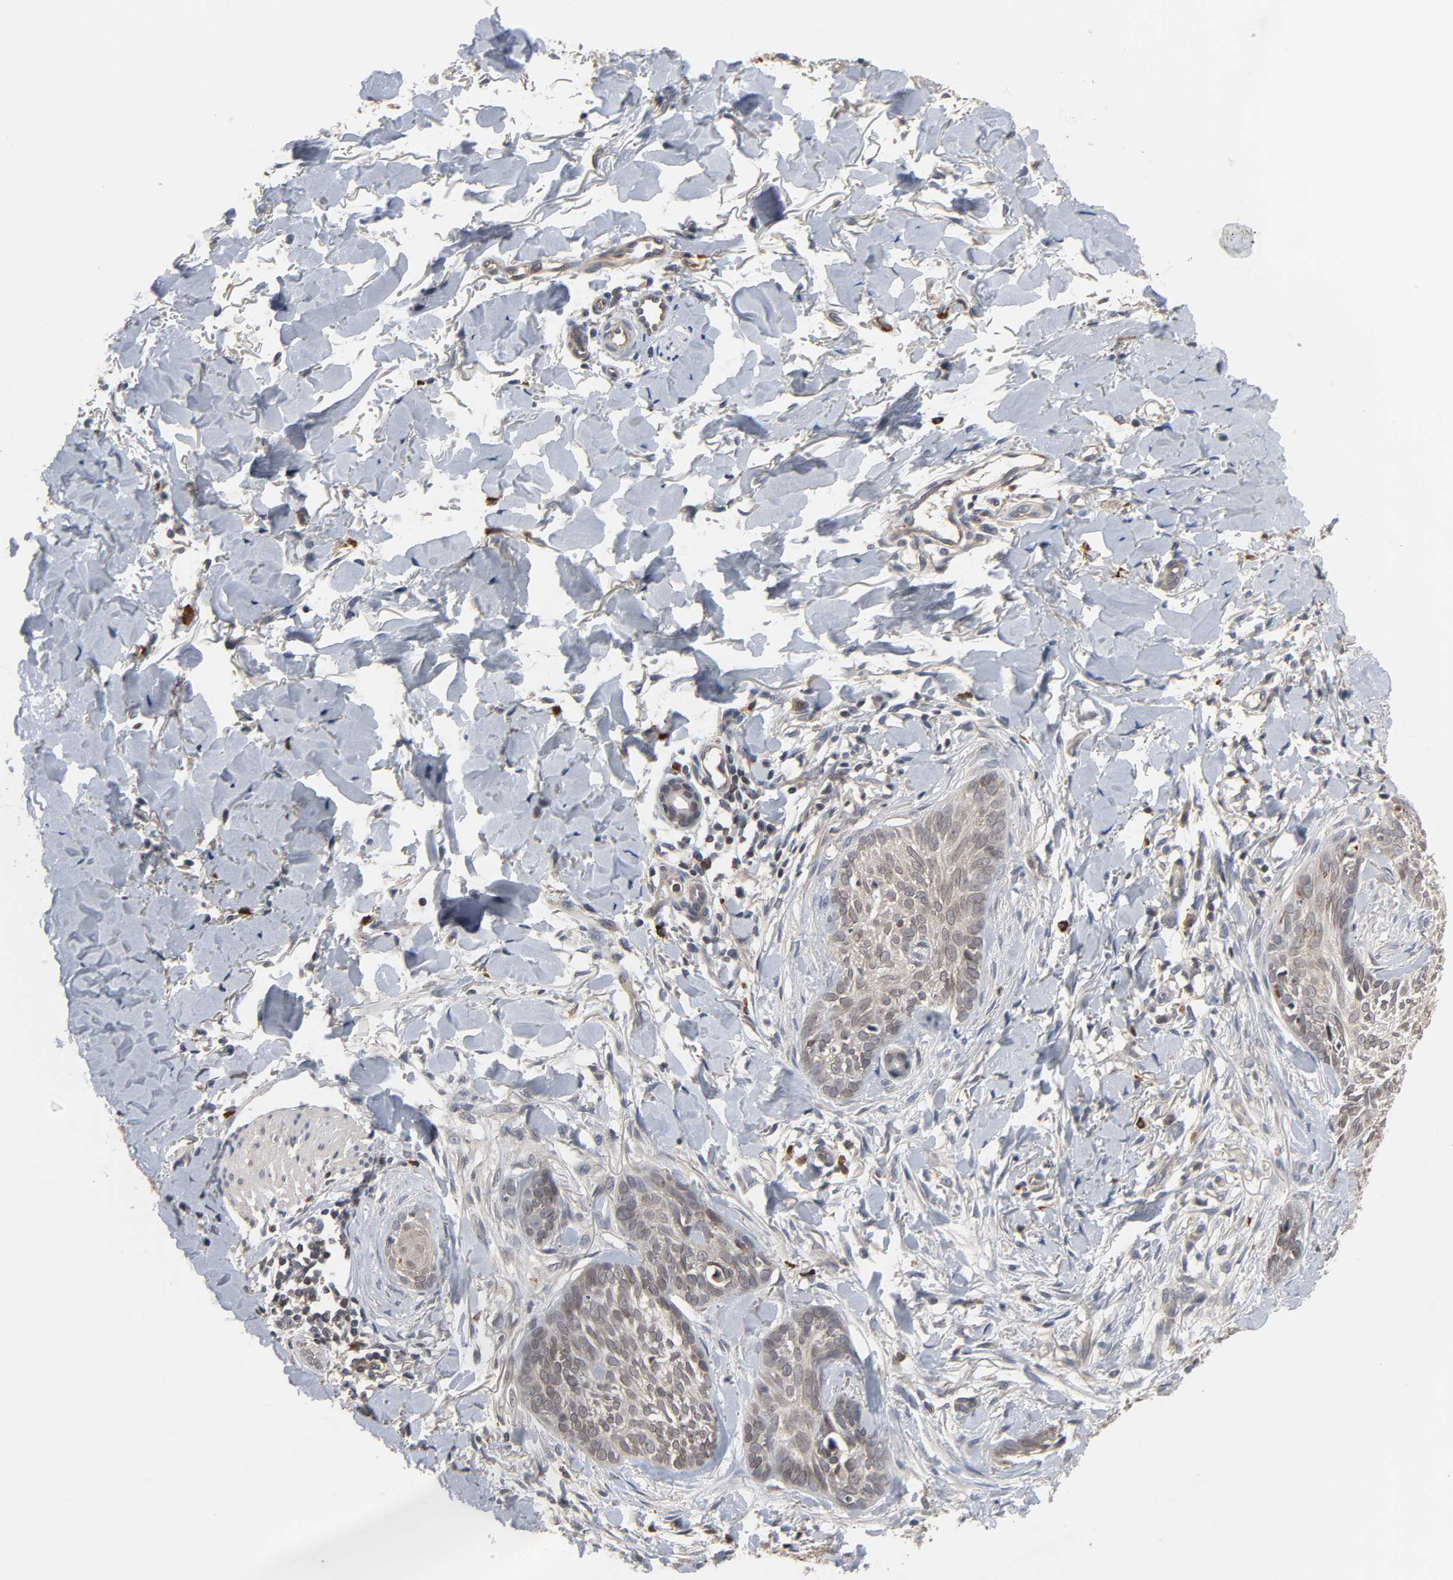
{"staining": {"intensity": "weak", "quantity": ">75%", "location": "cytoplasmic/membranous,nuclear"}, "tissue": "skin cancer", "cell_type": "Tumor cells", "image_type": "cancer", "snomed": [{"axis": "morphology", "description": "Normal tissue, NOS"}, {"axis": "morphology", "description": "Basal cell carcinoma"}, {"axis": "topography", "description": "Skin"}], "caption": "This histopathology image exhibits basal cell carcinoma (skin) stained with IHC to label a protein in brown. The cytoplasmic/membranous and nuclear of tumor cells show weak positivity for the protein. Nuclei are counter-stained blue.", "gene": "CCDC175", "patient": {"sex": "male", "age": 71}}